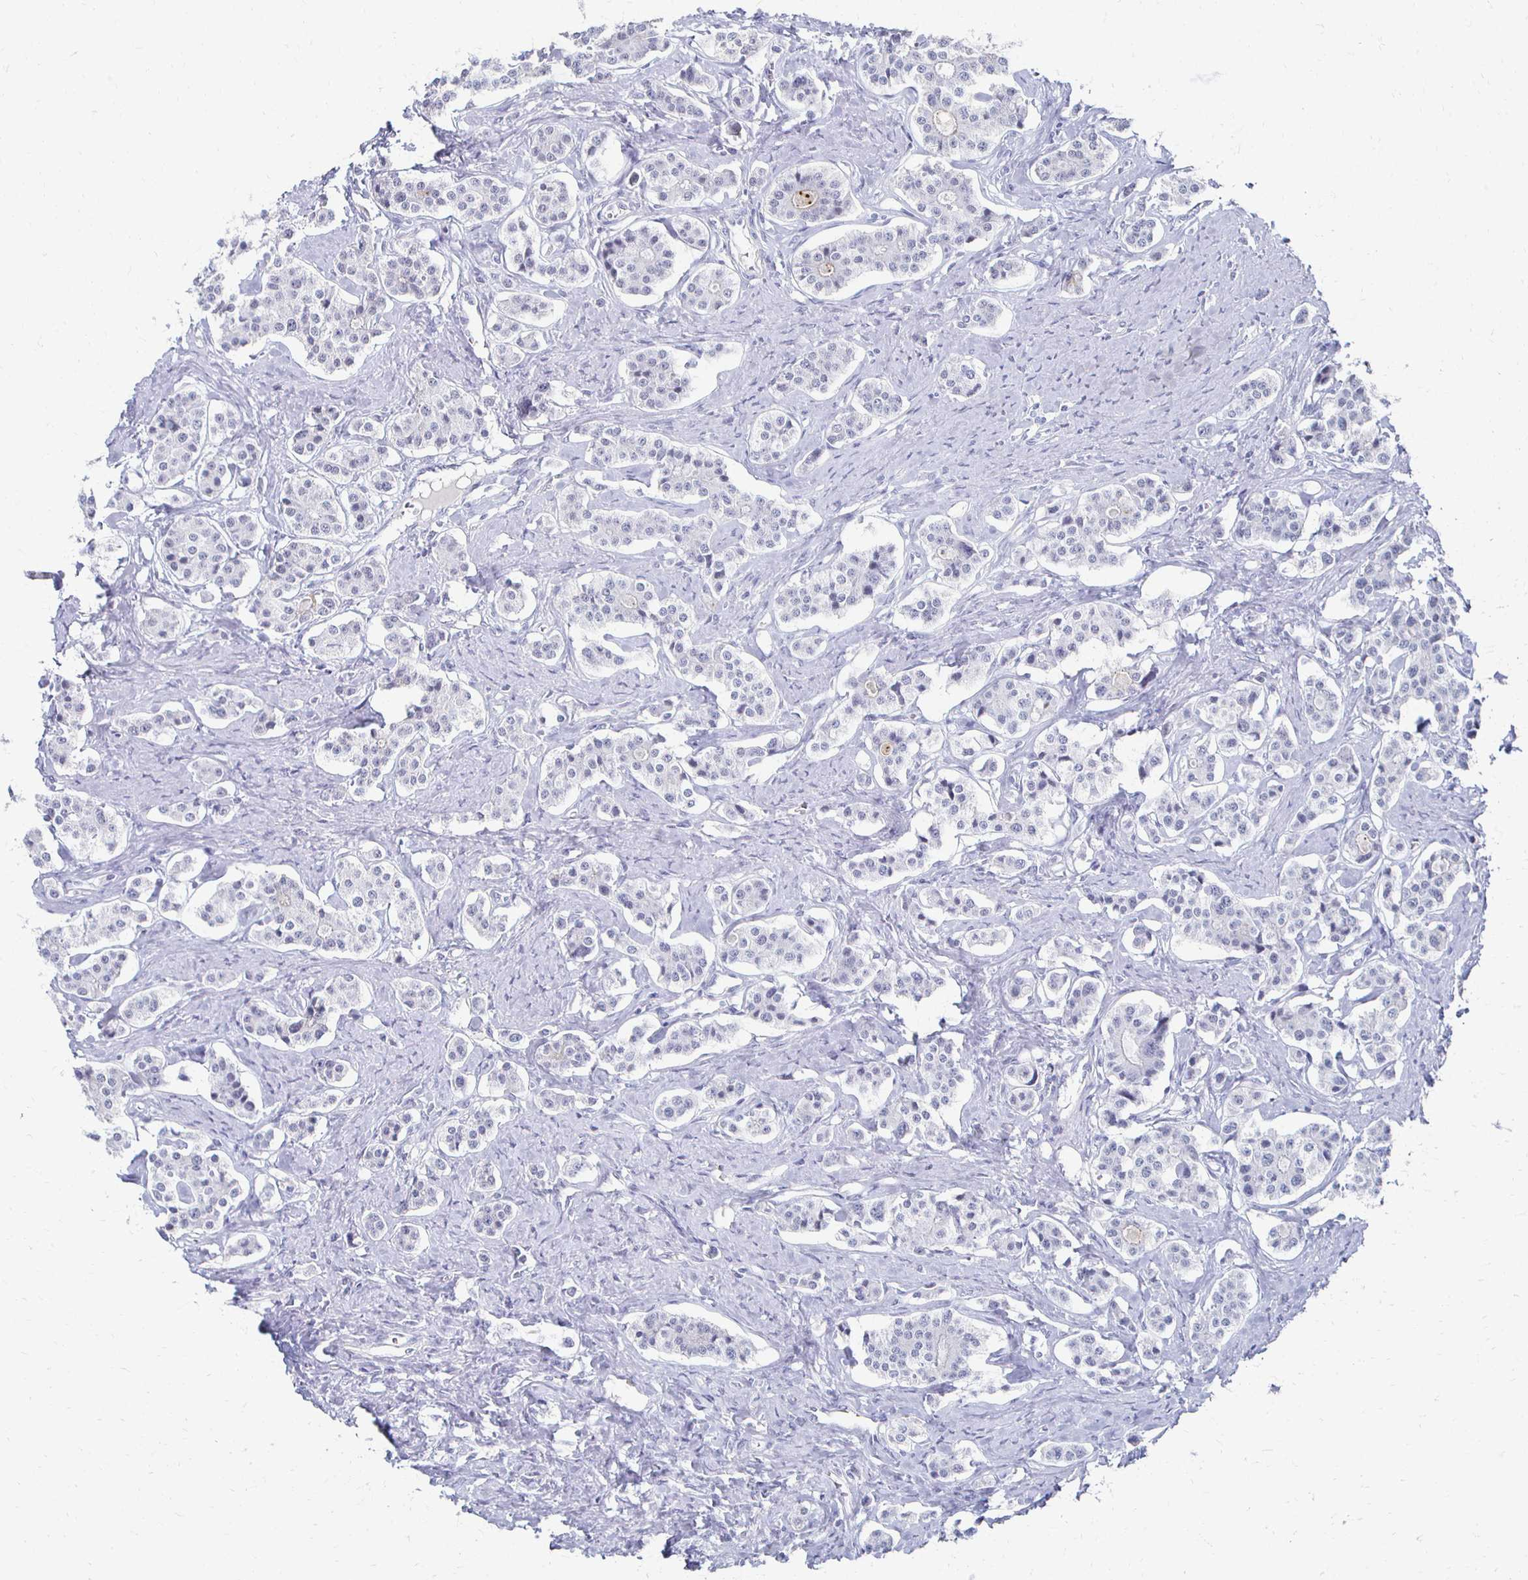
{"staining": {"intensity": "negative", "quantity": "none", "location": "none"}, "tissue": "carcinoid", "cell_type": "Tumor cells", "image_type": "cancer", "snomed": [{"axis": "morphology", "description": "Carcinoid, malignant, NOS"}, {"axis": "topography", "description": "Small intestine"}], "caption": "An image of malignant carcinoid stained for a protein exhibits no brown staining in tumor cells.", "gene": "CXCR2", "patient": {"sex": "male", "age": 63}}